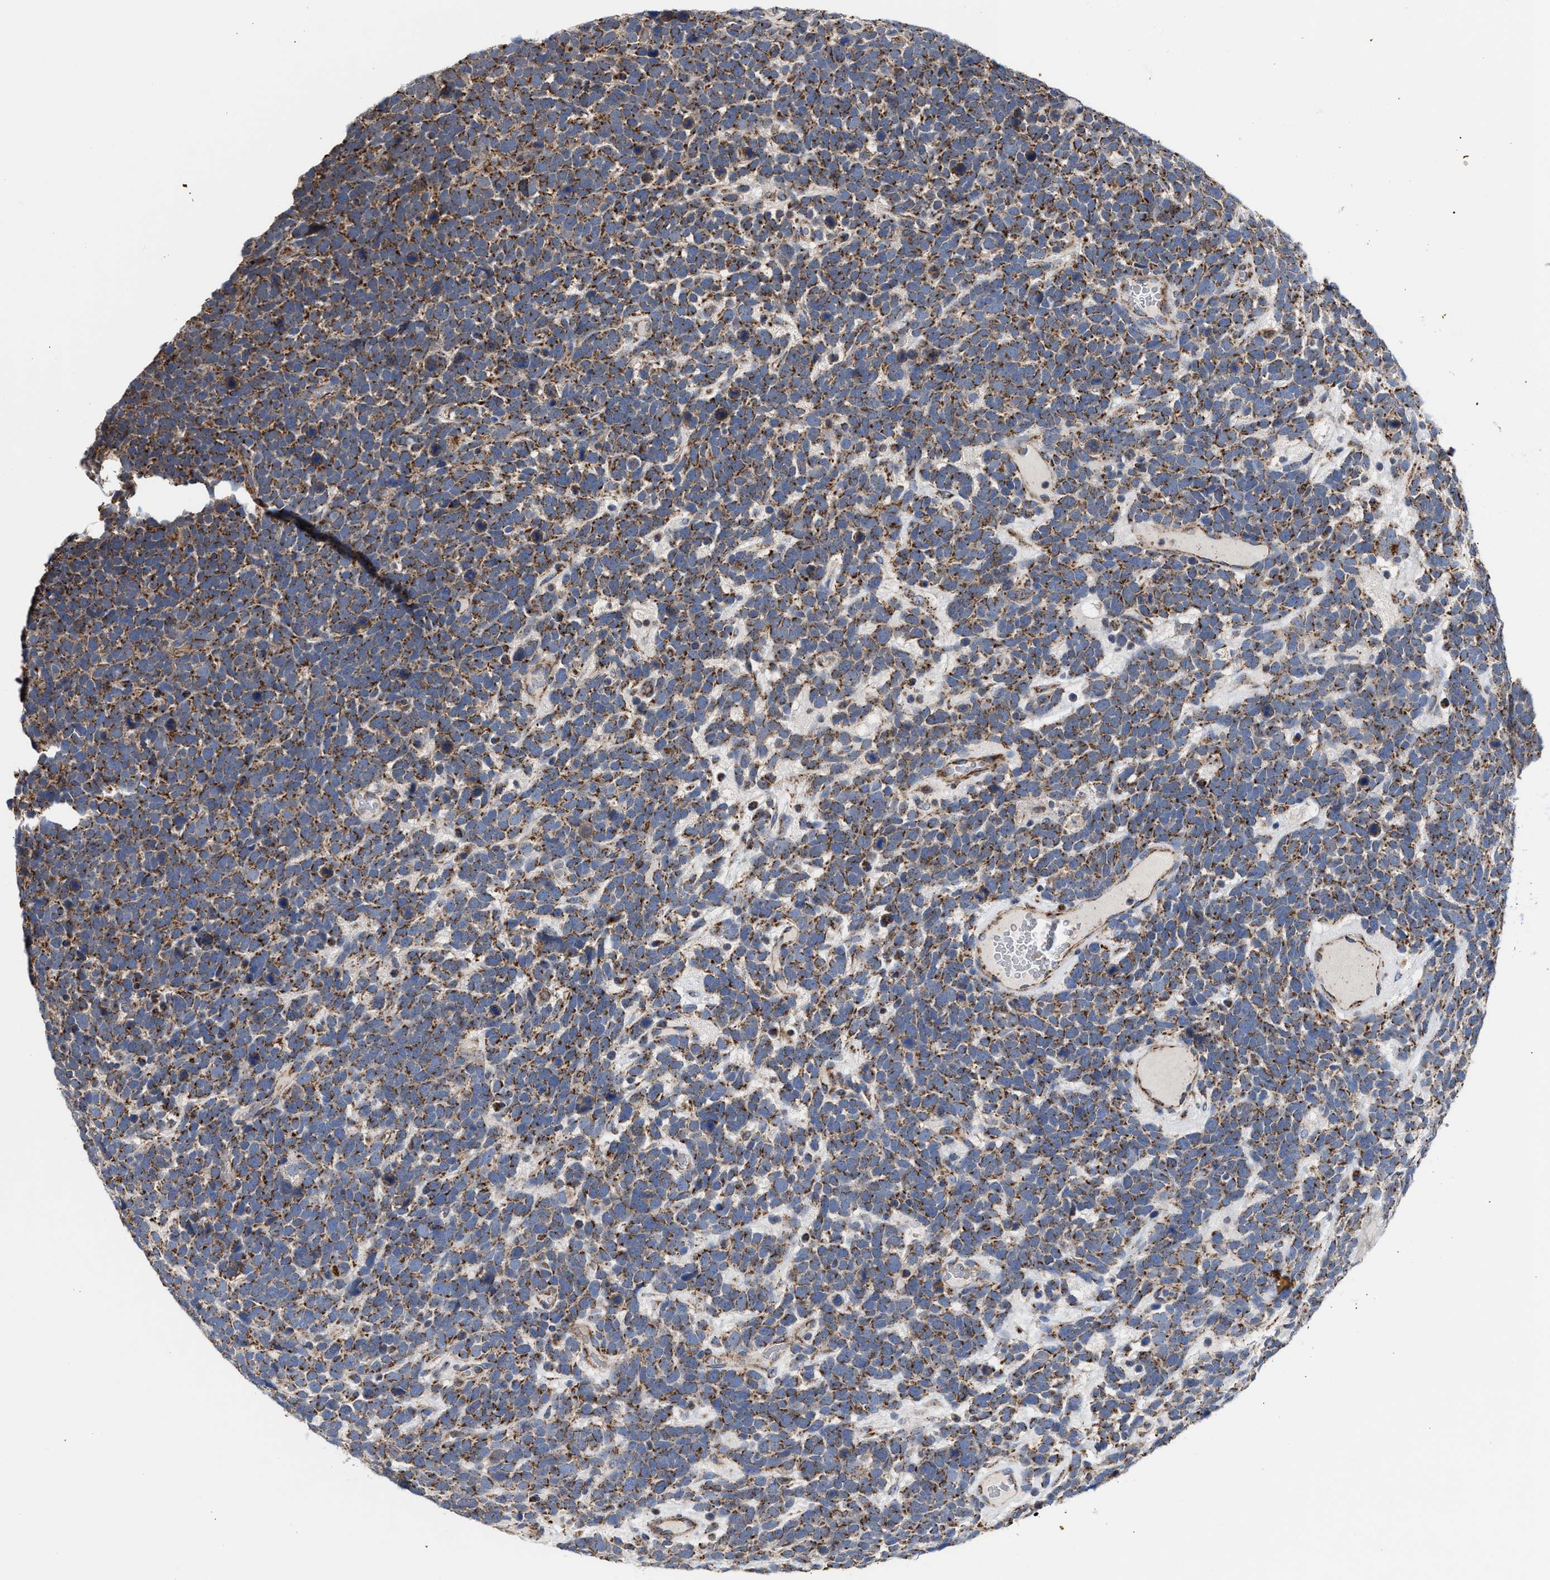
{"staining": {"intensity": "moderate", "quantity": ">75%", "location": "cytoplasmic/membranous"}, "tissue": "urothelial cancer", "cell_type": "Tumor cells", "image_type": "cancer", "snomed": [{"axis": "morphology", "description": "Urothelial carcinoma, High grade"}, {"axis": "topography", "description": "Urinary bladder"}], "caption": "DAB (3,3'-diaminobenzidine) immunohistochemical staining of human urothelial cancer demonstrates moderate cytoplasmic/membranous protein positivity in about >75% of tumor cells. (DAB (3,3'-diaminobenzidine) IHC with brightfield microscopy, high magnification).", "gene": "MECR", "patient": {"sex": "female", "age": 82}}